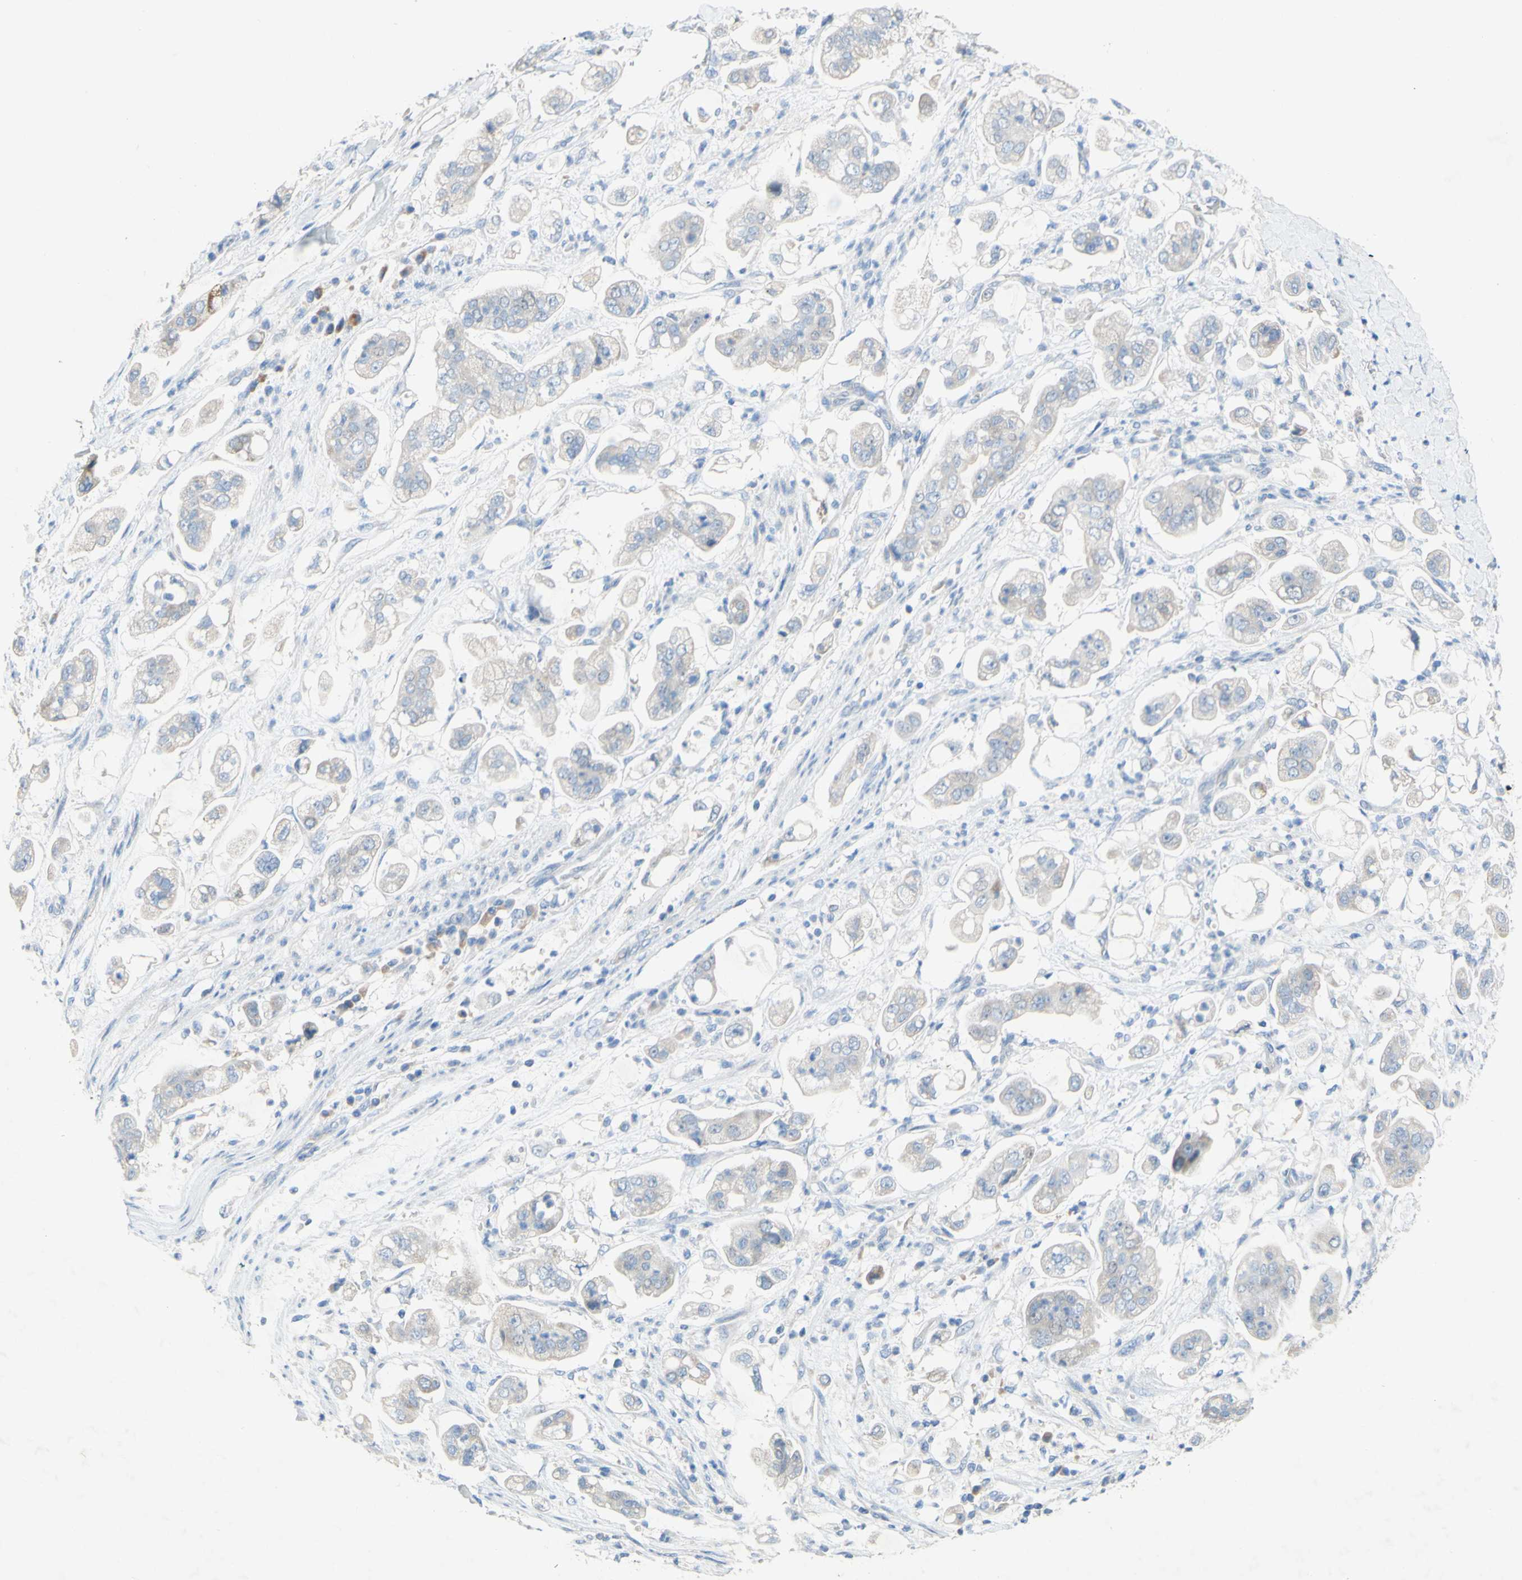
{"staining": {"intensity": "negative", "quantity": "none", "location": "none"}, "tissue": "stomach cancer", "cell_type": "Tumor cells", "image_type": "cancer", "snomed": [{"axis": "morphology", "description": "Adenocarcinoma, NOS"}, {"axis": "topography", "description": "Stomach"}], "caption": "A photomicrograph of stomach adenocarcinoma stained for a protein reveals no brown staining in tumor cells. Nuclei are stained in blue.", "gene": "ACADL", "patient": {"sex": "male", "age": 62}}